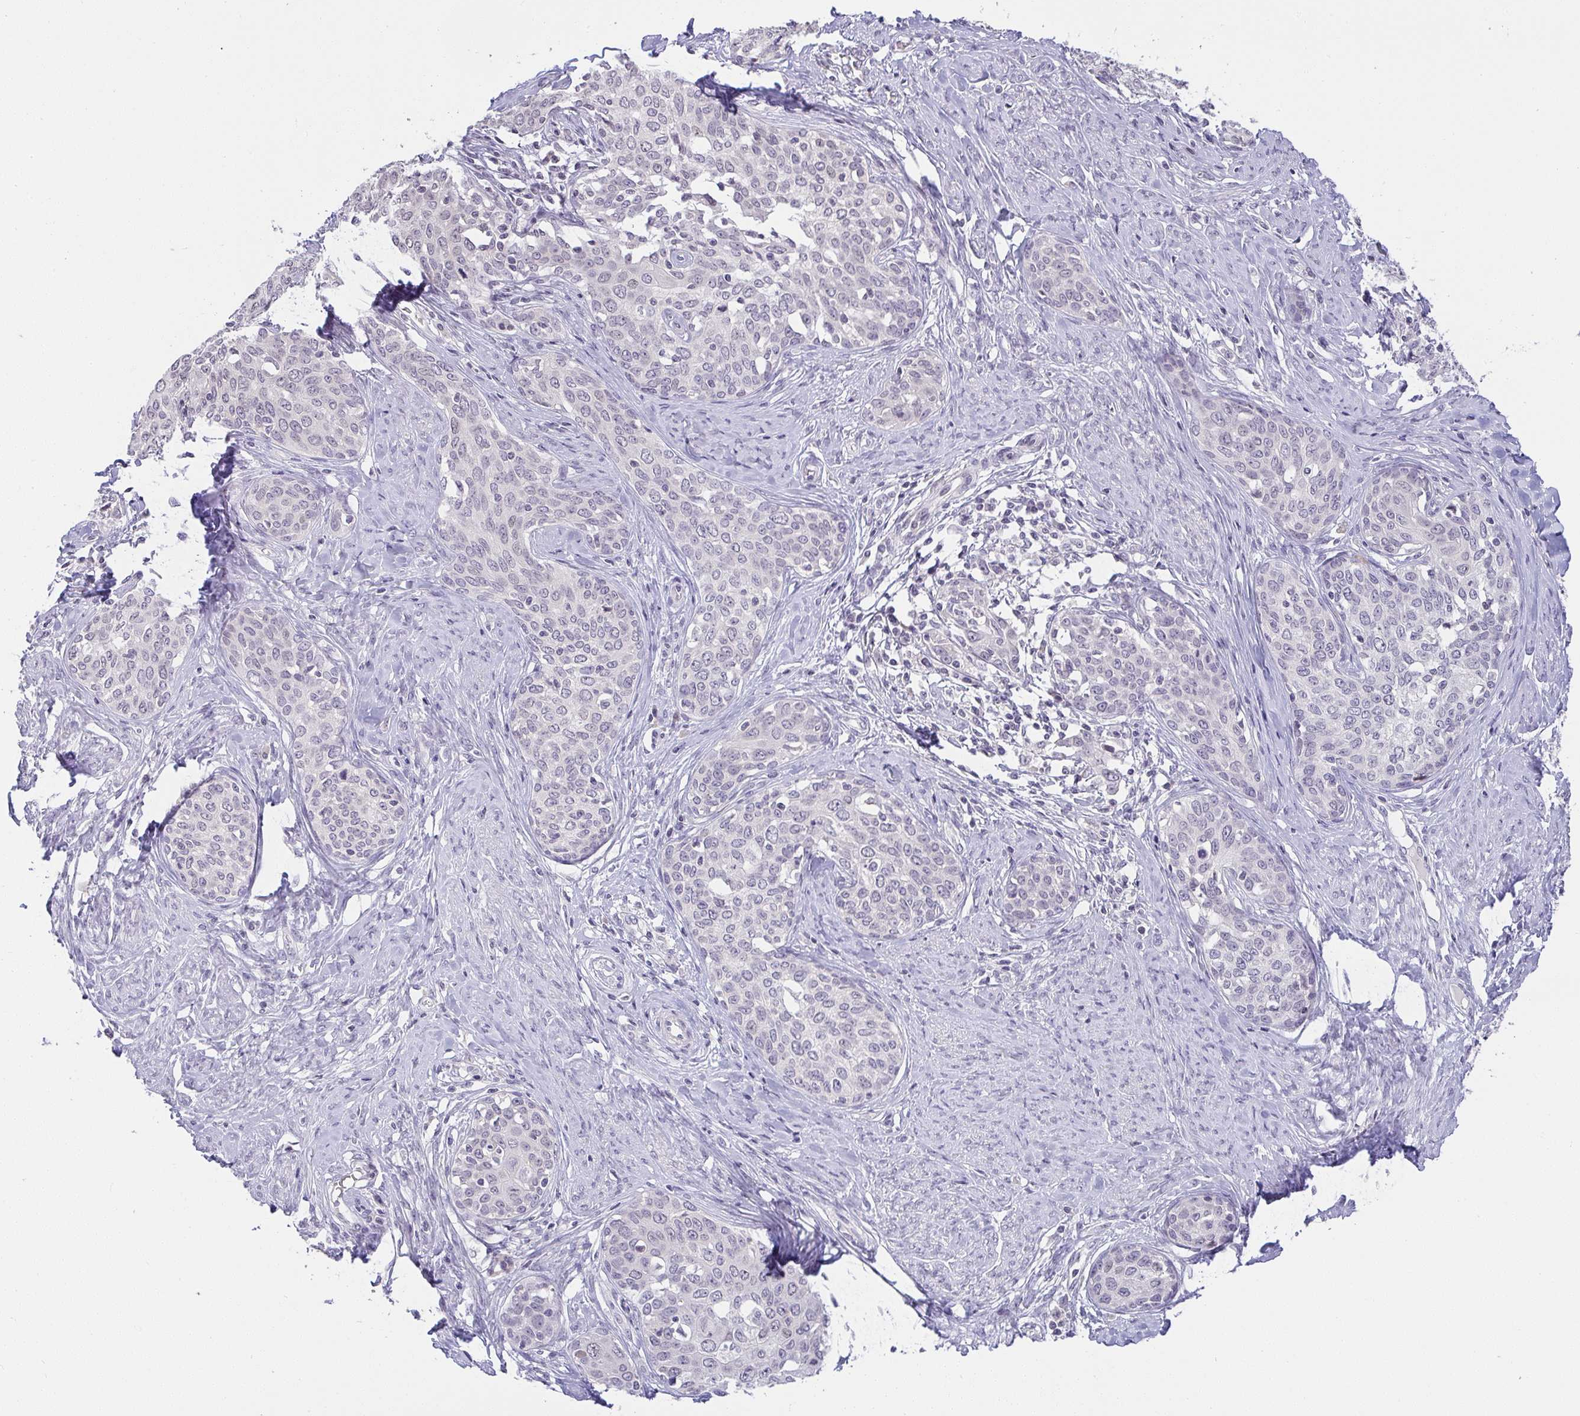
{"staining": {"intensity": "negative", "quantity": "none", "location": "none"}, "tissue": "cervical cancer", "cell_type": "Tumor cells", "image_type": "cancer", "snomed": [{"axis": "morphology", "description": "Squamous cell carcinoma, NOS"}, {"axis": "morphology", "description": "Adenocarcinoma, NOS"}, {"axis": "topography", "description": "Cervix"}], "caption": "Immunohistochemical staining of human cervical cancer exhibits no significant staining in tumor cells. Brightfield microscopy of immunohistochemistry (IHC) stained with DAB (3,3'-diaminobenzidine) (brown) and hematoxylin (blue), captured at high magnification.", "gene": "CACNA1S", "patient": {"sex": "female", "age": 52}}